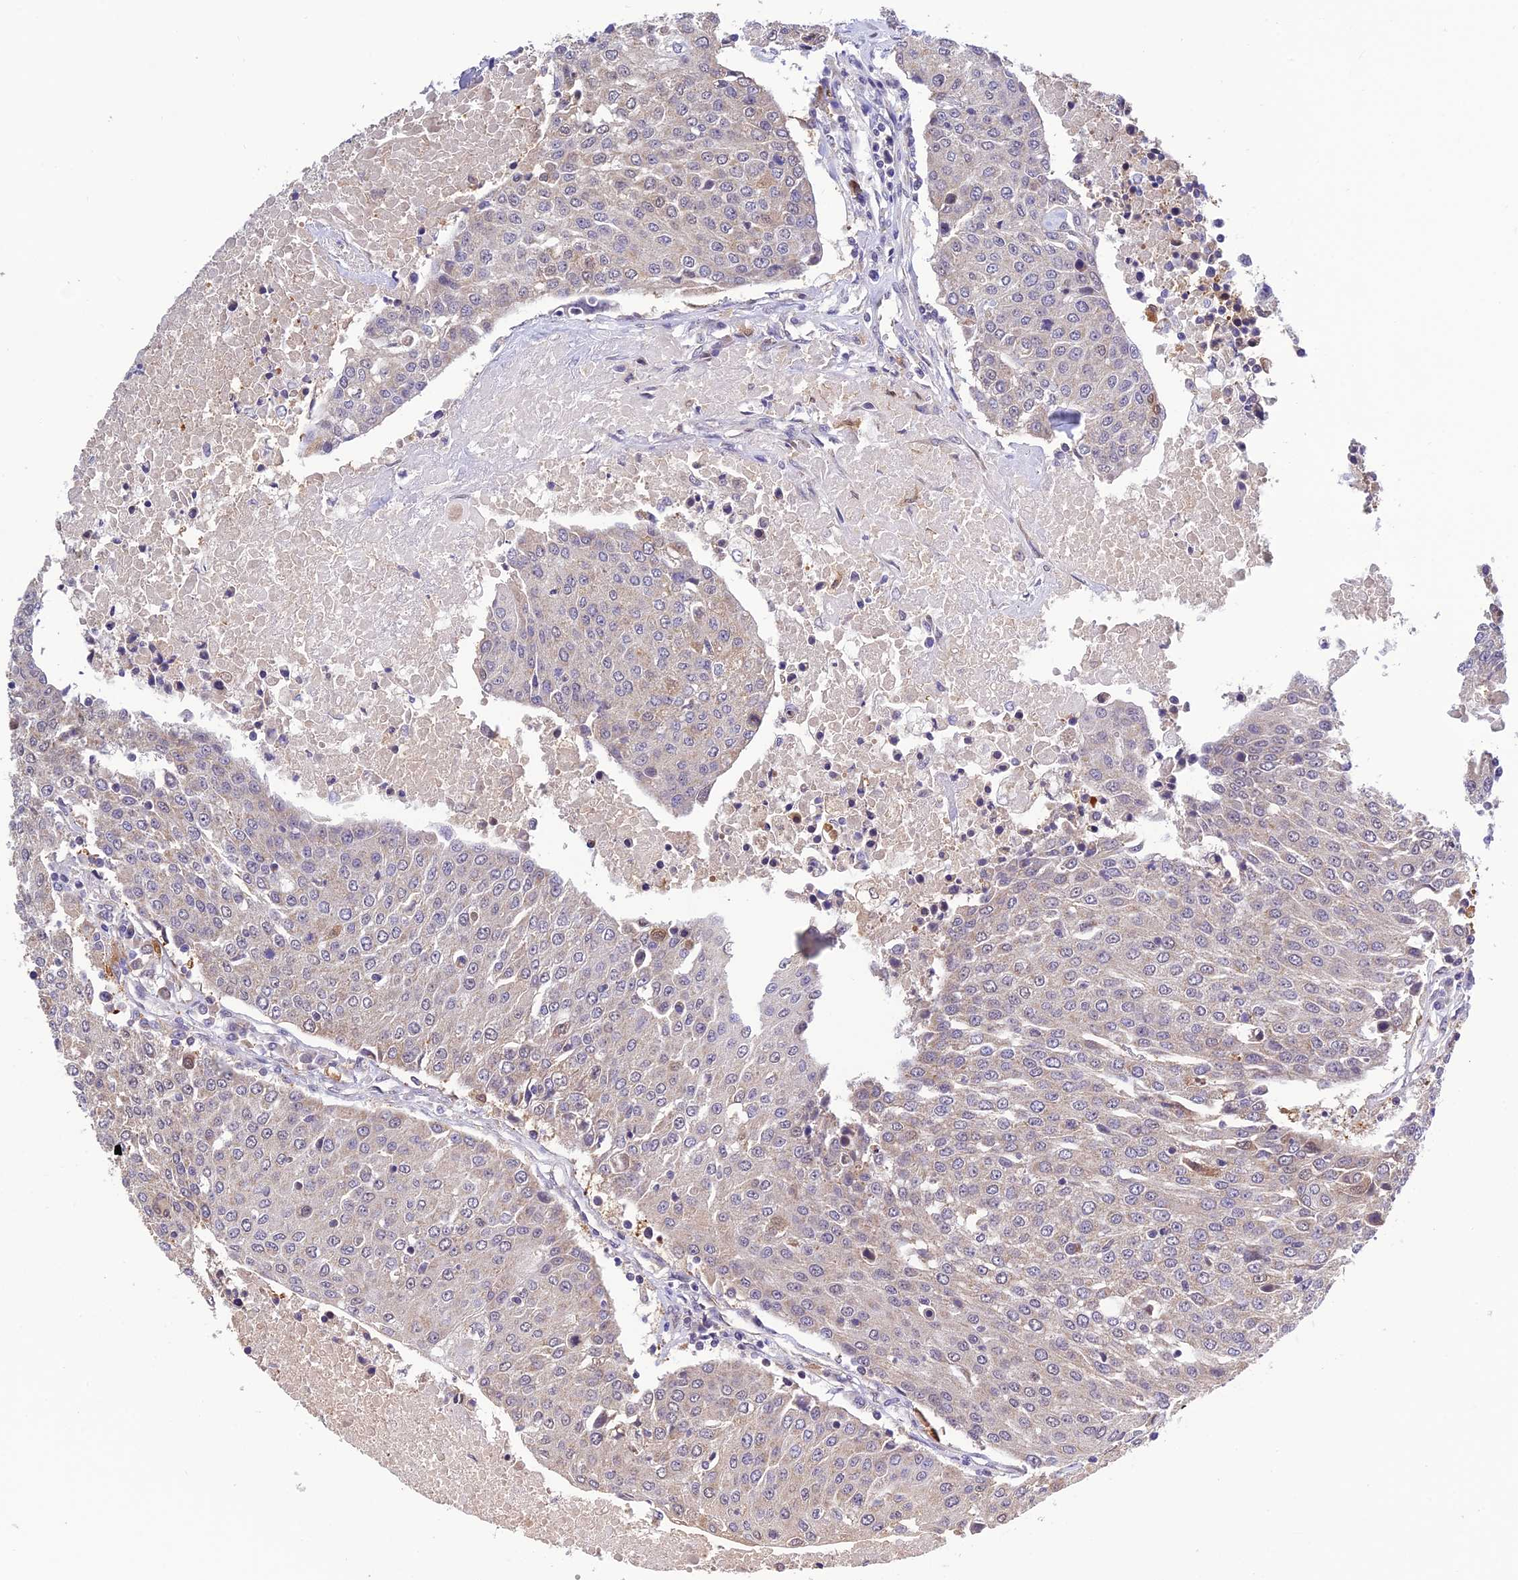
{"staining": {"intensity": "negative", "quantity": "none", "location": "none"}, "tissue": "urothelial cancer", "cell_type": "Tumor cells", "image_type": "cancer", "snomed": [{"axis": "morphology", "description": "Urothelial carcinoma, High grade"}, {"axis": "topography", "description": "Urinary bladder"}], "caption": "Immunohistochemistry (IHC) photomicrograph of neoplastic tissue: human urothelial cancer stained with DAB shows no significant protein positivity in tumor cells. (Brightfield microscopy of DAB (3,3'-diaminobenzidine) IHC at high magnification).", "gene": "MNS1", "patient": {"sex": "female", "age": 85}}